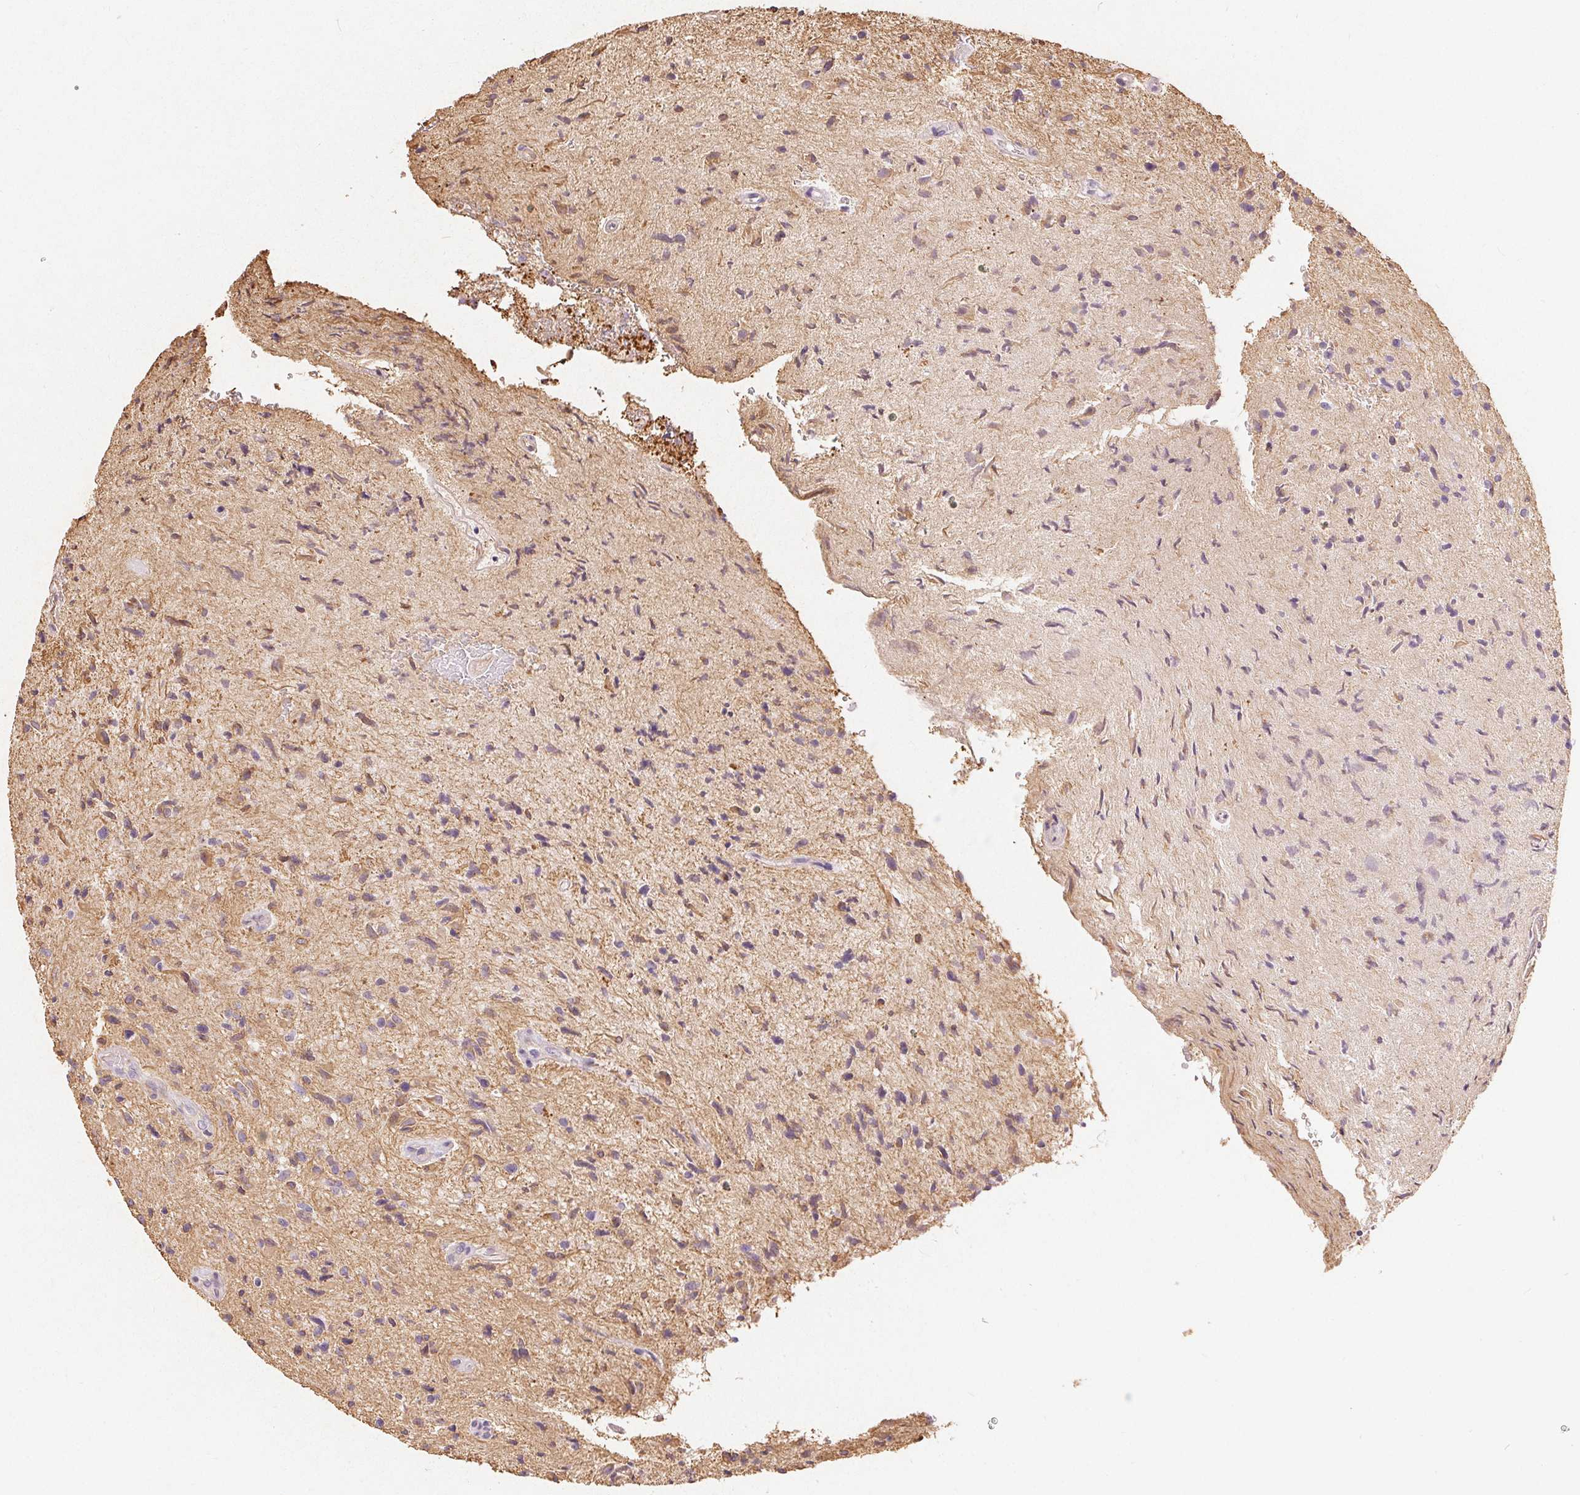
{"staining": {"intensity": "negative", "quantity": "none", "location": "none"}, "tissue": "glioma", "cell_type": "Tumor cells", "image_type": "cancer", "snomed": [{"axis": "morphology", "description": "Glioma, malignant, High grade"}, {"axis": "topography", "description": "Brain"}], "caption": "Immunohistochemistry micrograph of human glioma stained for a protein (brown), which reveals no positivity in tumor cells.", "gene": "GFAP", "patient": {"sex": "male", "age": 54}}